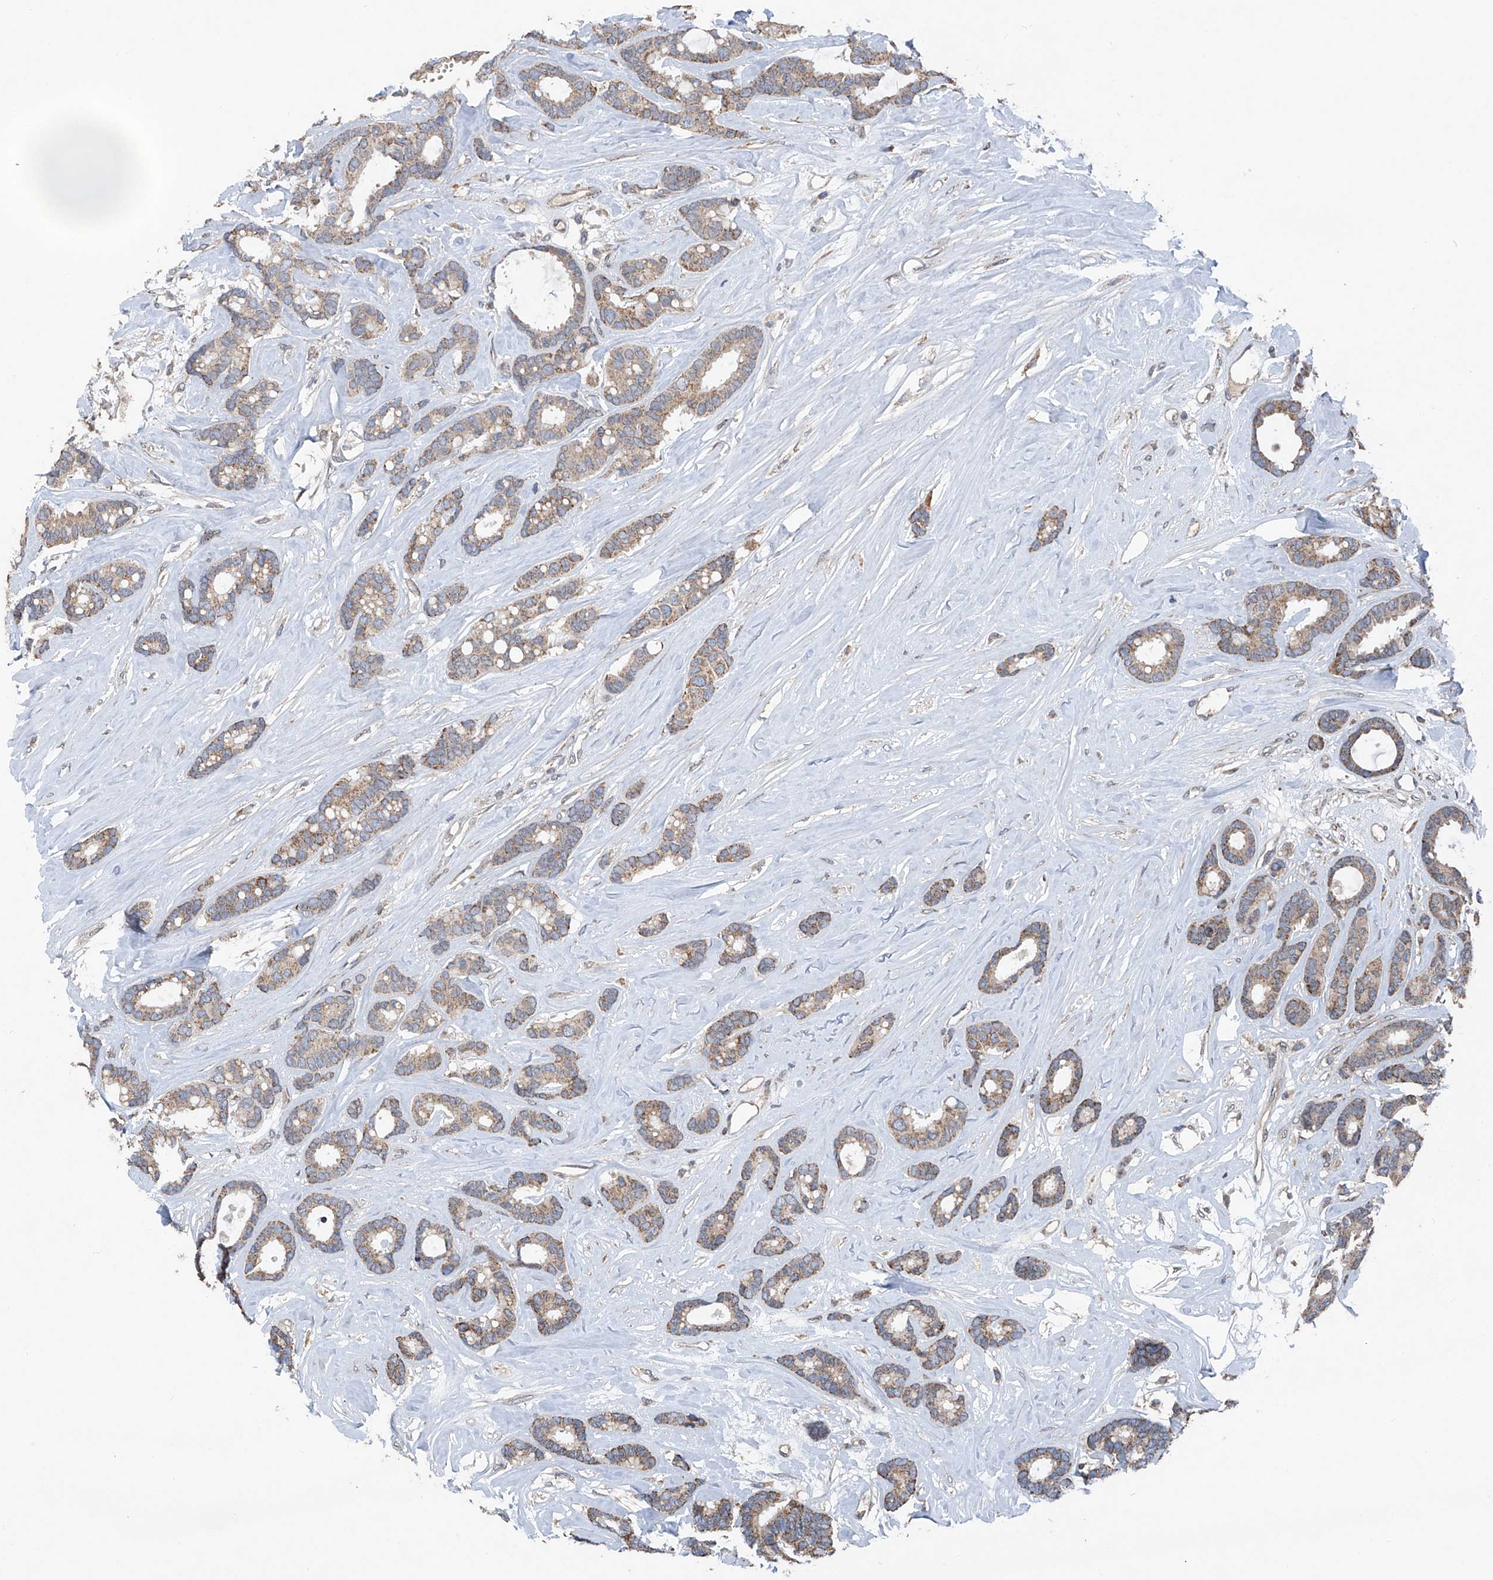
{"staining": {"intensity": "moderate", "quantity": ">75%", "location": "cytoplasmic/membranous"}, "tissue": "breast cancer", "cell_type": "Tumor cells", "image_type": "cancer", "snomed": [{"axis": "morphology", "description": "Duct carcinoma"}, {"axis": "topography", "description": "Breast"}], "caption": "Immunohistochemical staining of human breast cancer shows medium levels of moderate cytoplasmic/membranous expression in about >75% of tumor cells.", "gene": "BCKDHB", "patient": {"sex": "female", "age": 87}}